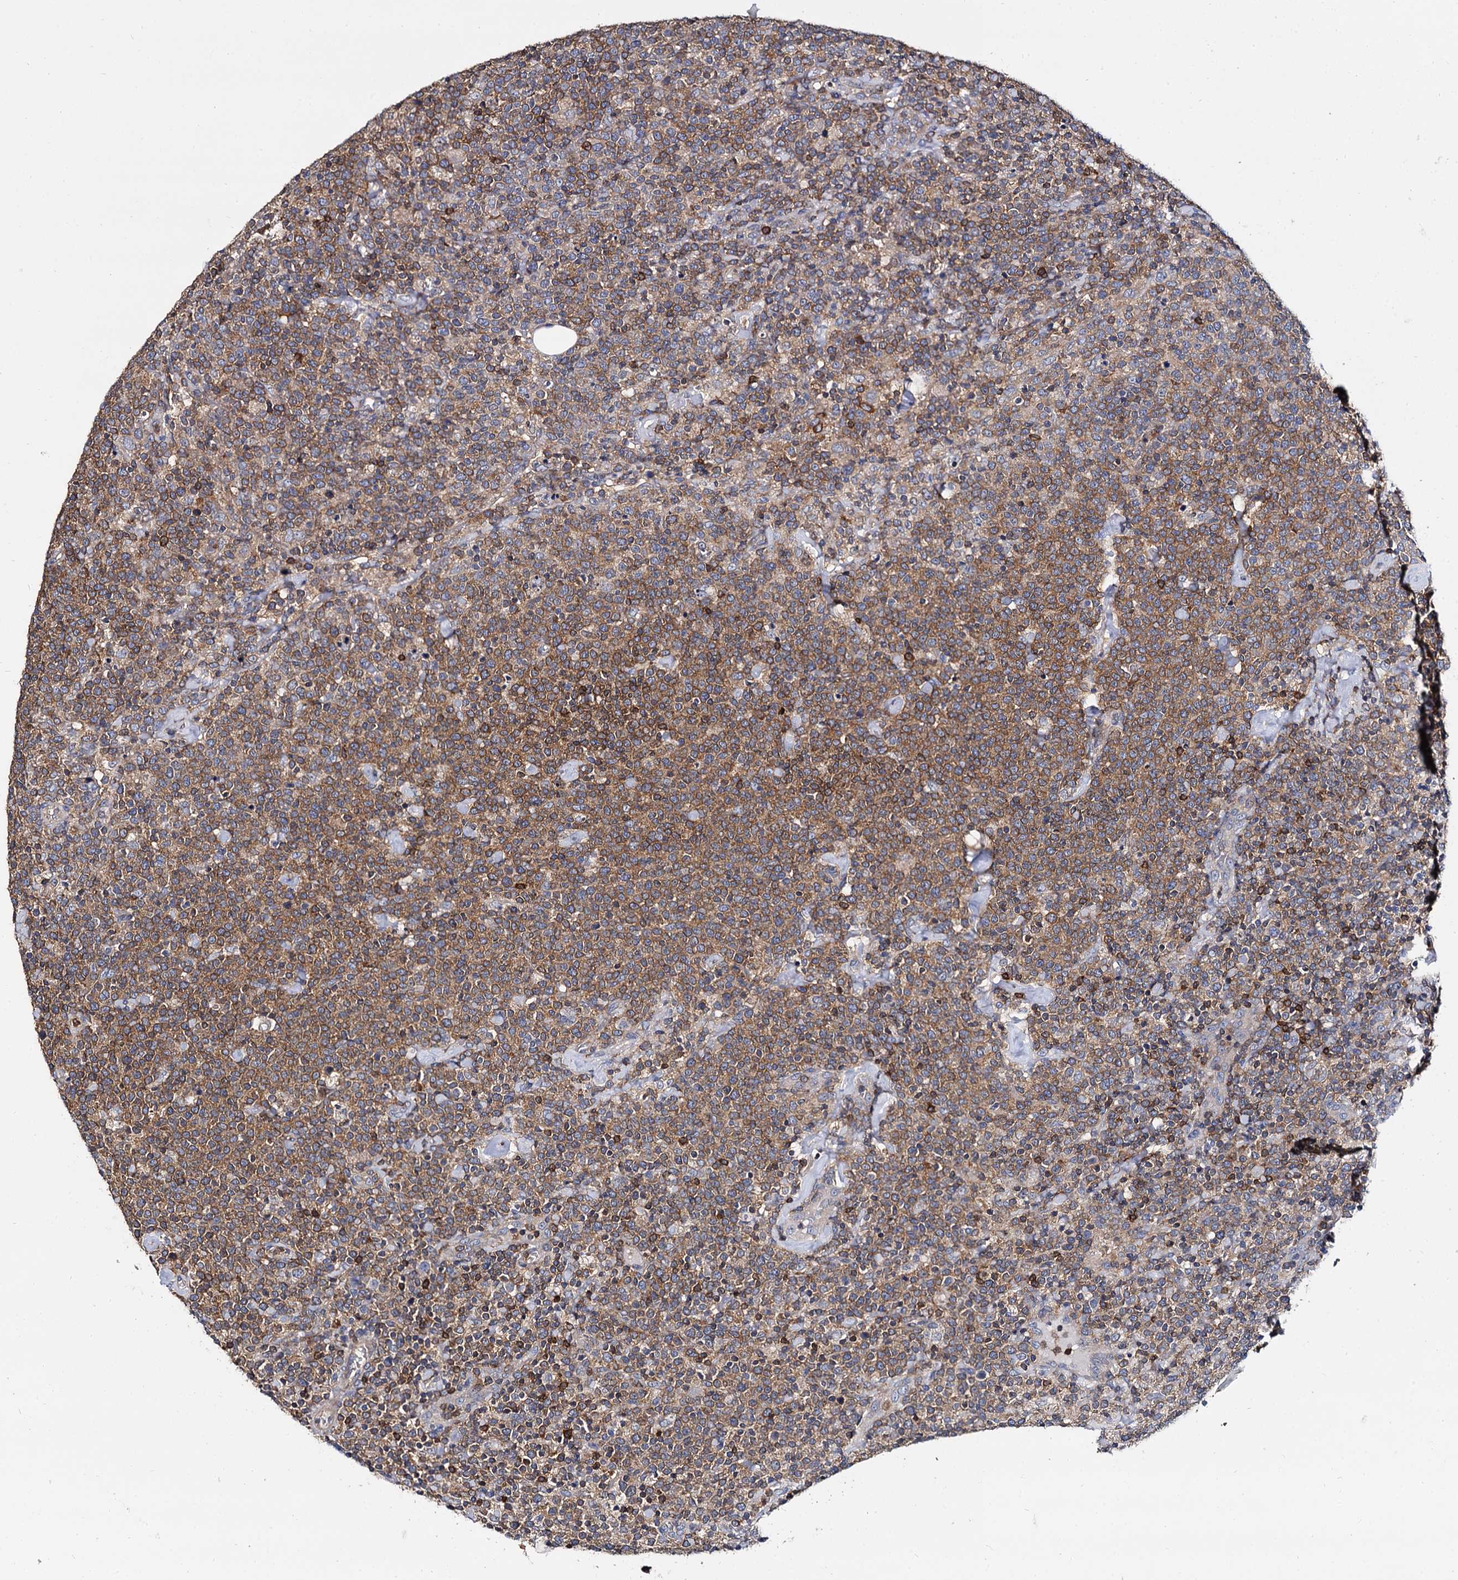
{"staining": {"intensity": "moderate", "quantity": ">75%", "location": "cytoplasmic/membranous"}, "tissue": "lymphoma", "cell_type": "Tumor cells", "image_type": "cancer", "snomed": [{"axis": "morphology", "description": "Malignant lymphoma, non-Hodgkin's type, High grade"}, {"axis": "topography", "description": "Lymph node"}], "caption": "Approximately >75% of tumor cells in human lymphoma exhibit moderate cytoplasmic/membranous protein staining as visualized by brown immunohistochemical staining.", "gene": "ANKRD13A", "patient": {"sex": "male", "age": 61}}